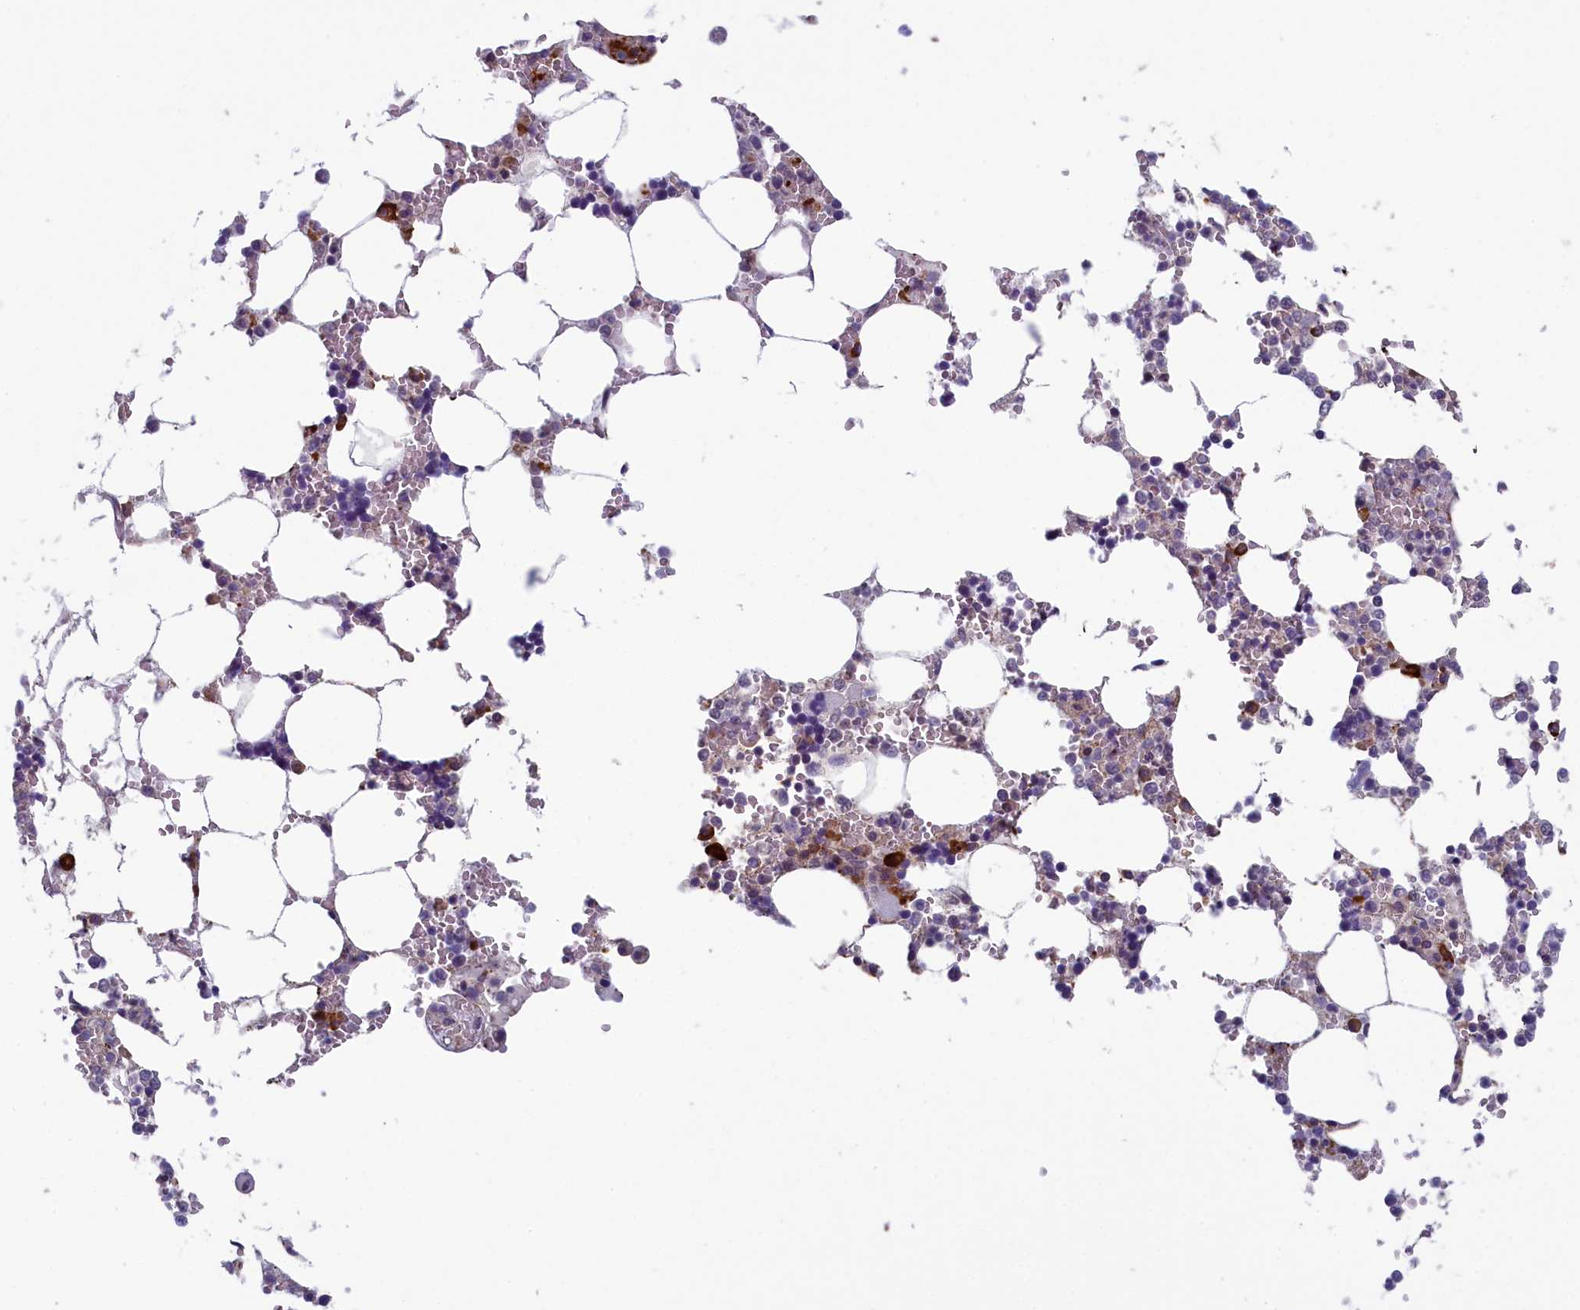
{"staining": {"intensity": "strong", "quantity": "<25%", "location": "cytoplasmic/membranous"}, "tissue": "bone marrow", "cell_type": "Hematopoietic cells", "image_type": "normal", "snomed": [{"axis": "morphology", "description": "Normal tissue, NOS"}, {"axis": "topography", "description": "Bone marrow"}], "caption": "Immunohistochemistry of benign bone marrow shows medium levels of strong cytoplasmic/membranous expression in approximately <25% of hematopoietic cells.", "gene": "CNEP1R1", "patient": {"sex": "male", "age": 64}}